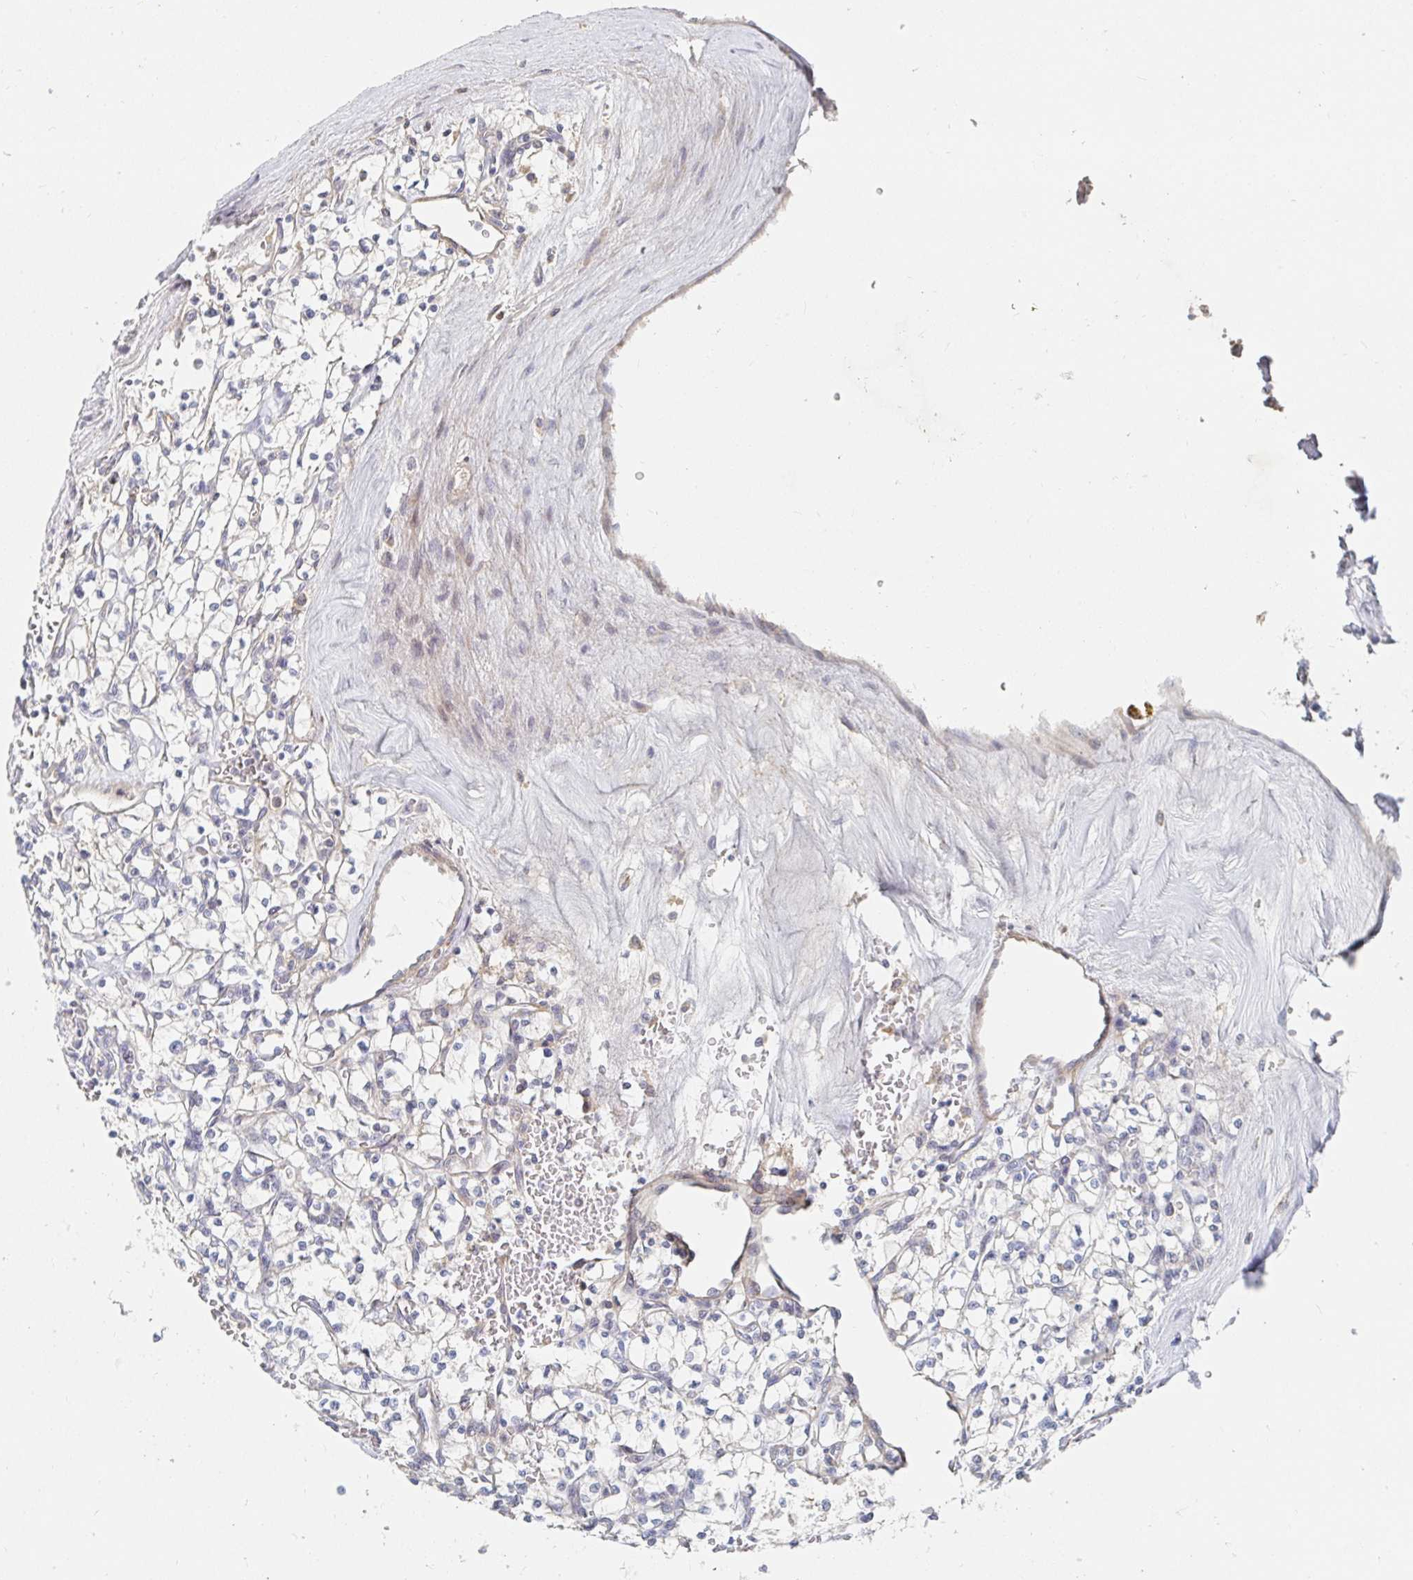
{"staining": {"intensity": "negative", "quantity": "none", "location": "none"}, "tissue": "renal cancer", "cell_type": "Tumor cells", "image_type": "cancer", "snomed": [{"axis": "morphology", "description": "Adenocarcinoma, NOS"}, {"axis": "topography", "description": "Kidney"}], "caption": "The histopathology image exhibits no staining of tumor cells in adenocarcinoma (renal).", "gene": "NME9", "patient": {"sex": "female", "age": 64}}